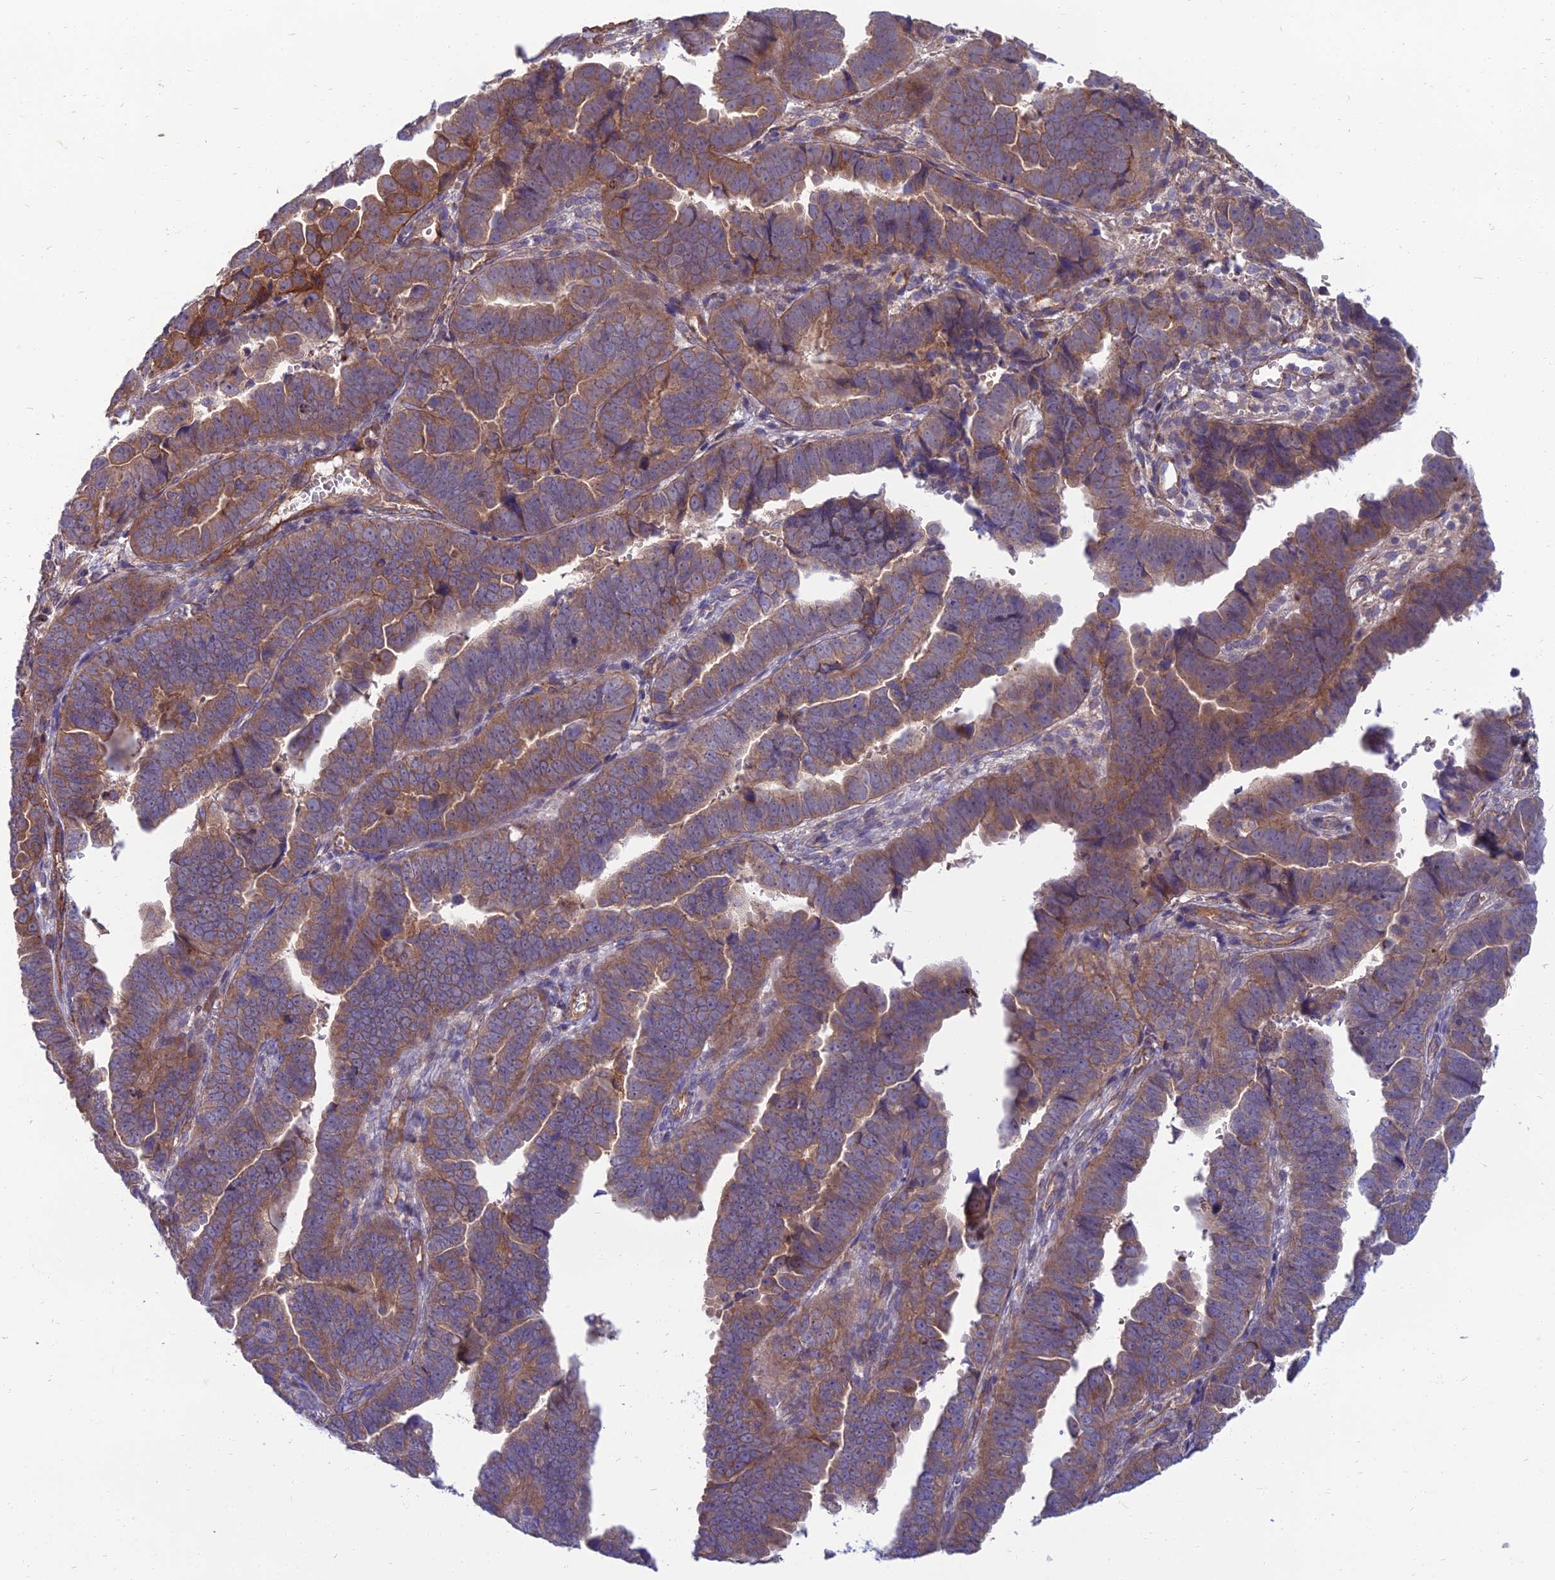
{"staining": {"intensity": "moderate", "quantity": ">75%", "location": "cytoplasmic/membranous"}, "tissue": "endometrial cancer", "cell_type": "Tumor cells", "image_type": "cancer", "snomed": [{"axis": "morphology", "description": "Adenocarcinoma, NOS"}, {"axis": "topography", "description": "Endometrium"}], "caption": "This image exhibits immunohistochemistry staining of endometrial cancer, with medium moderate cytoplasmic/membranous expression in about >75% of tumor cells.", "gene": "WDR24", "patient": {"sex": "female", "age": 75}}